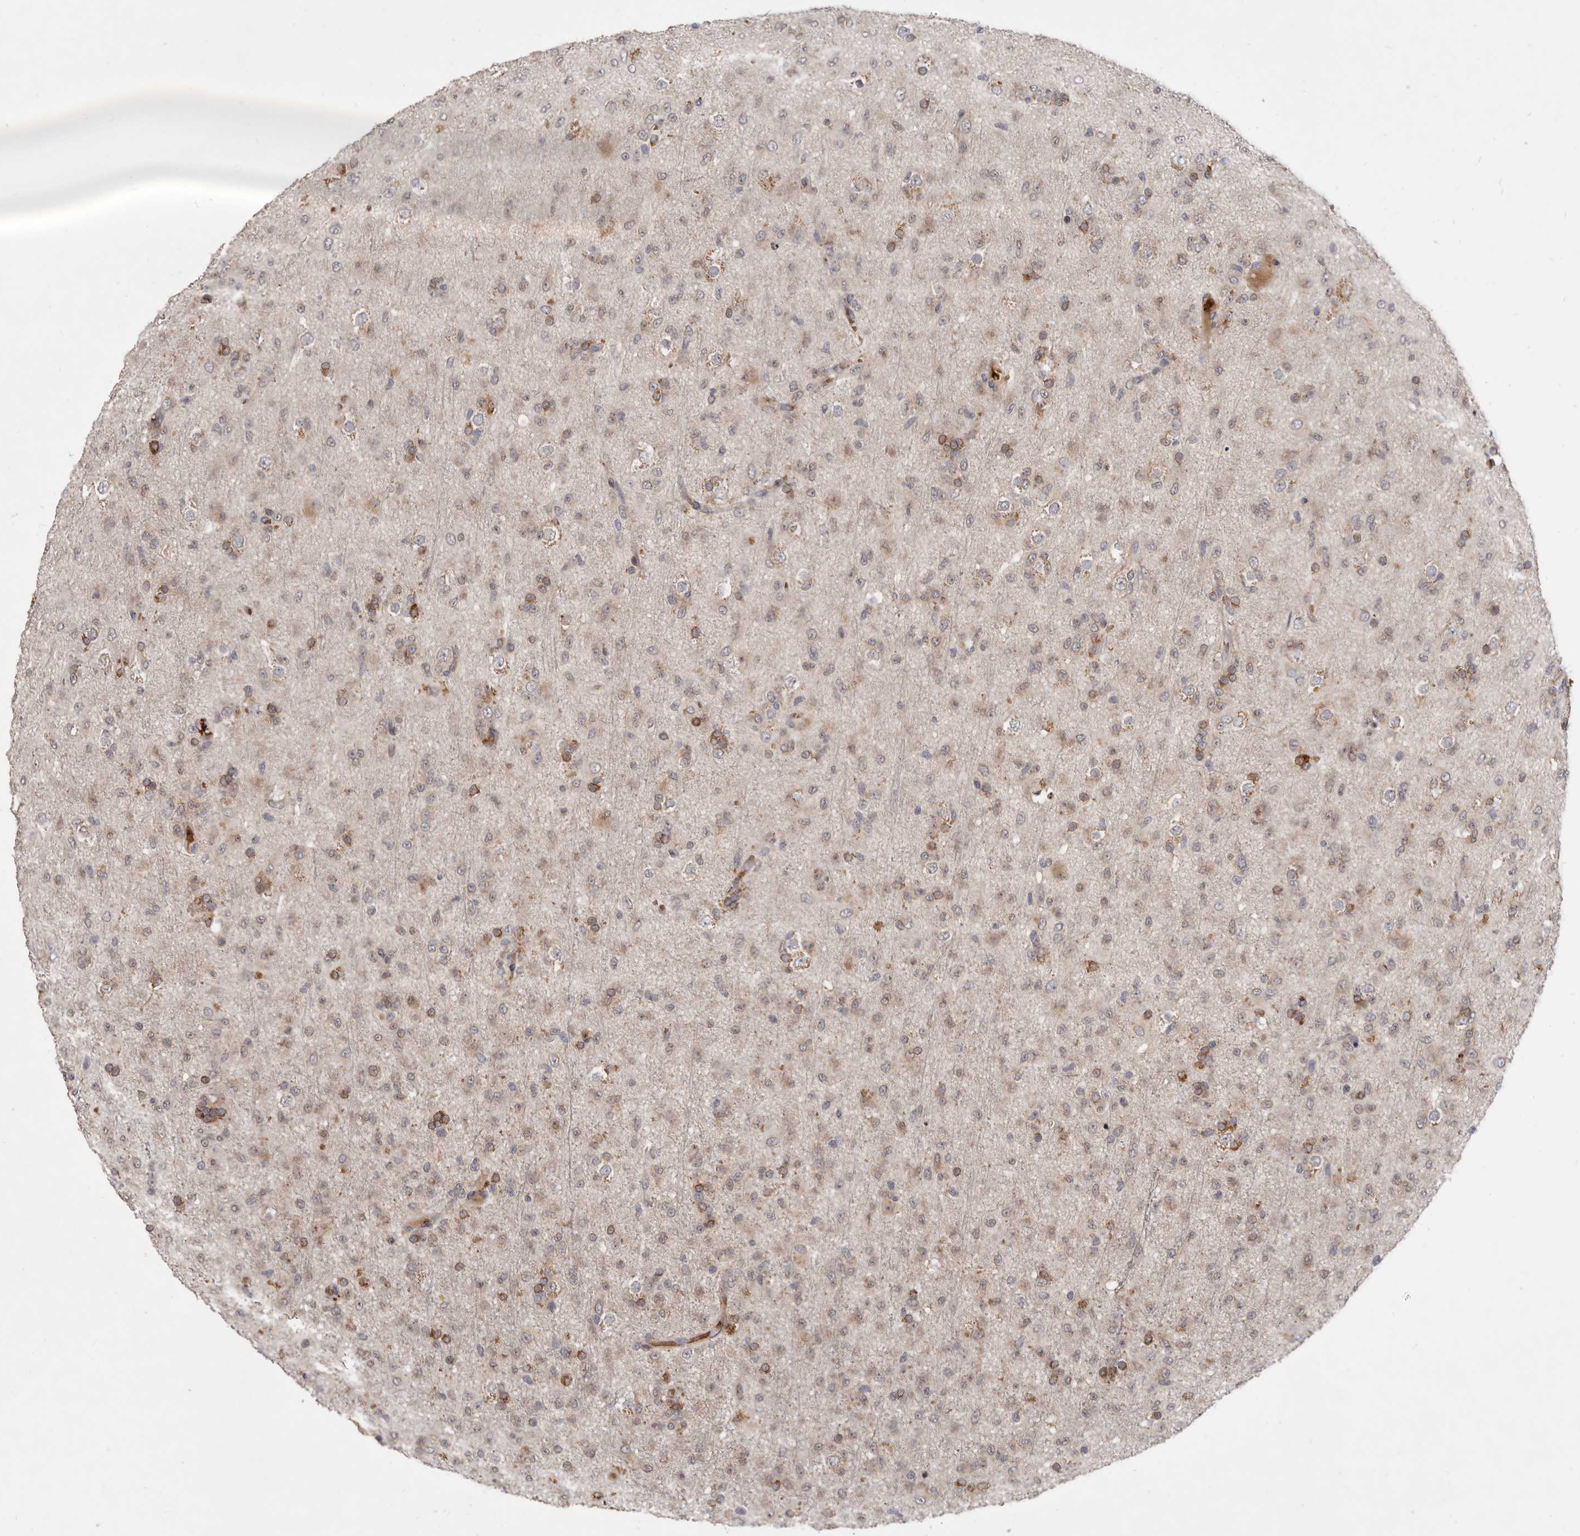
{"staining": {"intensity": "weak", "quantity": "25%-75%", "location": "cytoplasmic/membranous"}, "tissue": "glioma", "cell_type": "Tumor cells", "image_type": "cancer", "snomed": [{"axis": "morphology", "description": "Glioma, malignant, Low grade"}, {"axis": "topography", "description": "Brain"}], "caption": "A photomicrograph of malignant glioma (low-grade) stained for a protein shows weak cytoplasmic/membranous brown staining in tumor cells.", "gene": "NENF", "patient": {"sex": "male", "age": 65}}